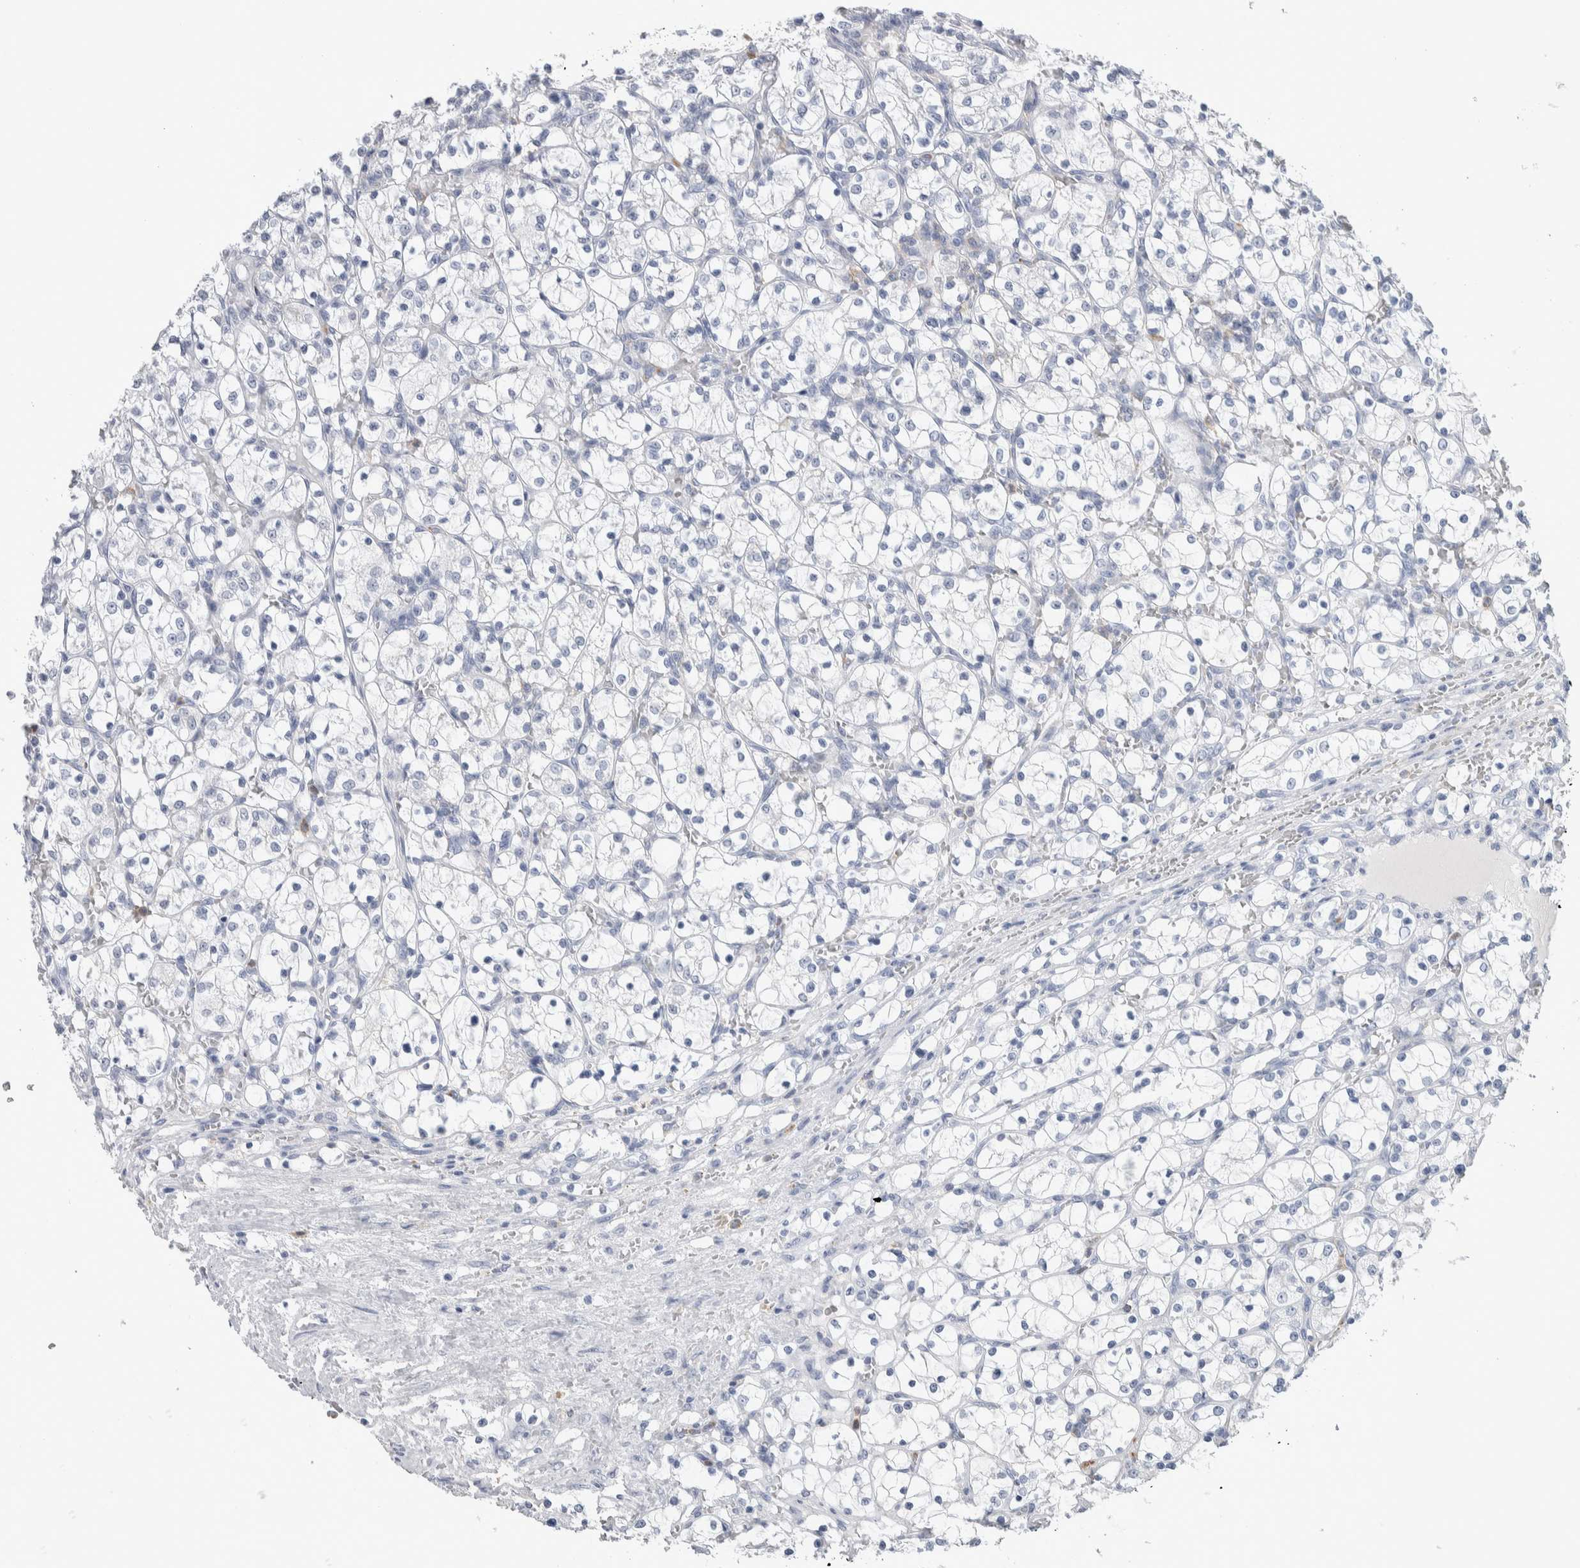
{"staining": {"intensity": "negative", "quantity": "none", "location": "none"}, "tissue": "renal cancer", "cell_type": "Tumor cells", "image_type": "cancer", "snomed": [{"axis": "morphology", "description": "Adenocarcinoma, NOS"}, {"axis": "topography", "description": "Kidney"}], "caption": "IHC histopathology image of neoplastic tissue: adenocarcinoma (renal) stained with DAB shows no significant protein expression in tumor cells.", "gene": "LURAP1L", "patient": {"sex": "female", "age": 69}}